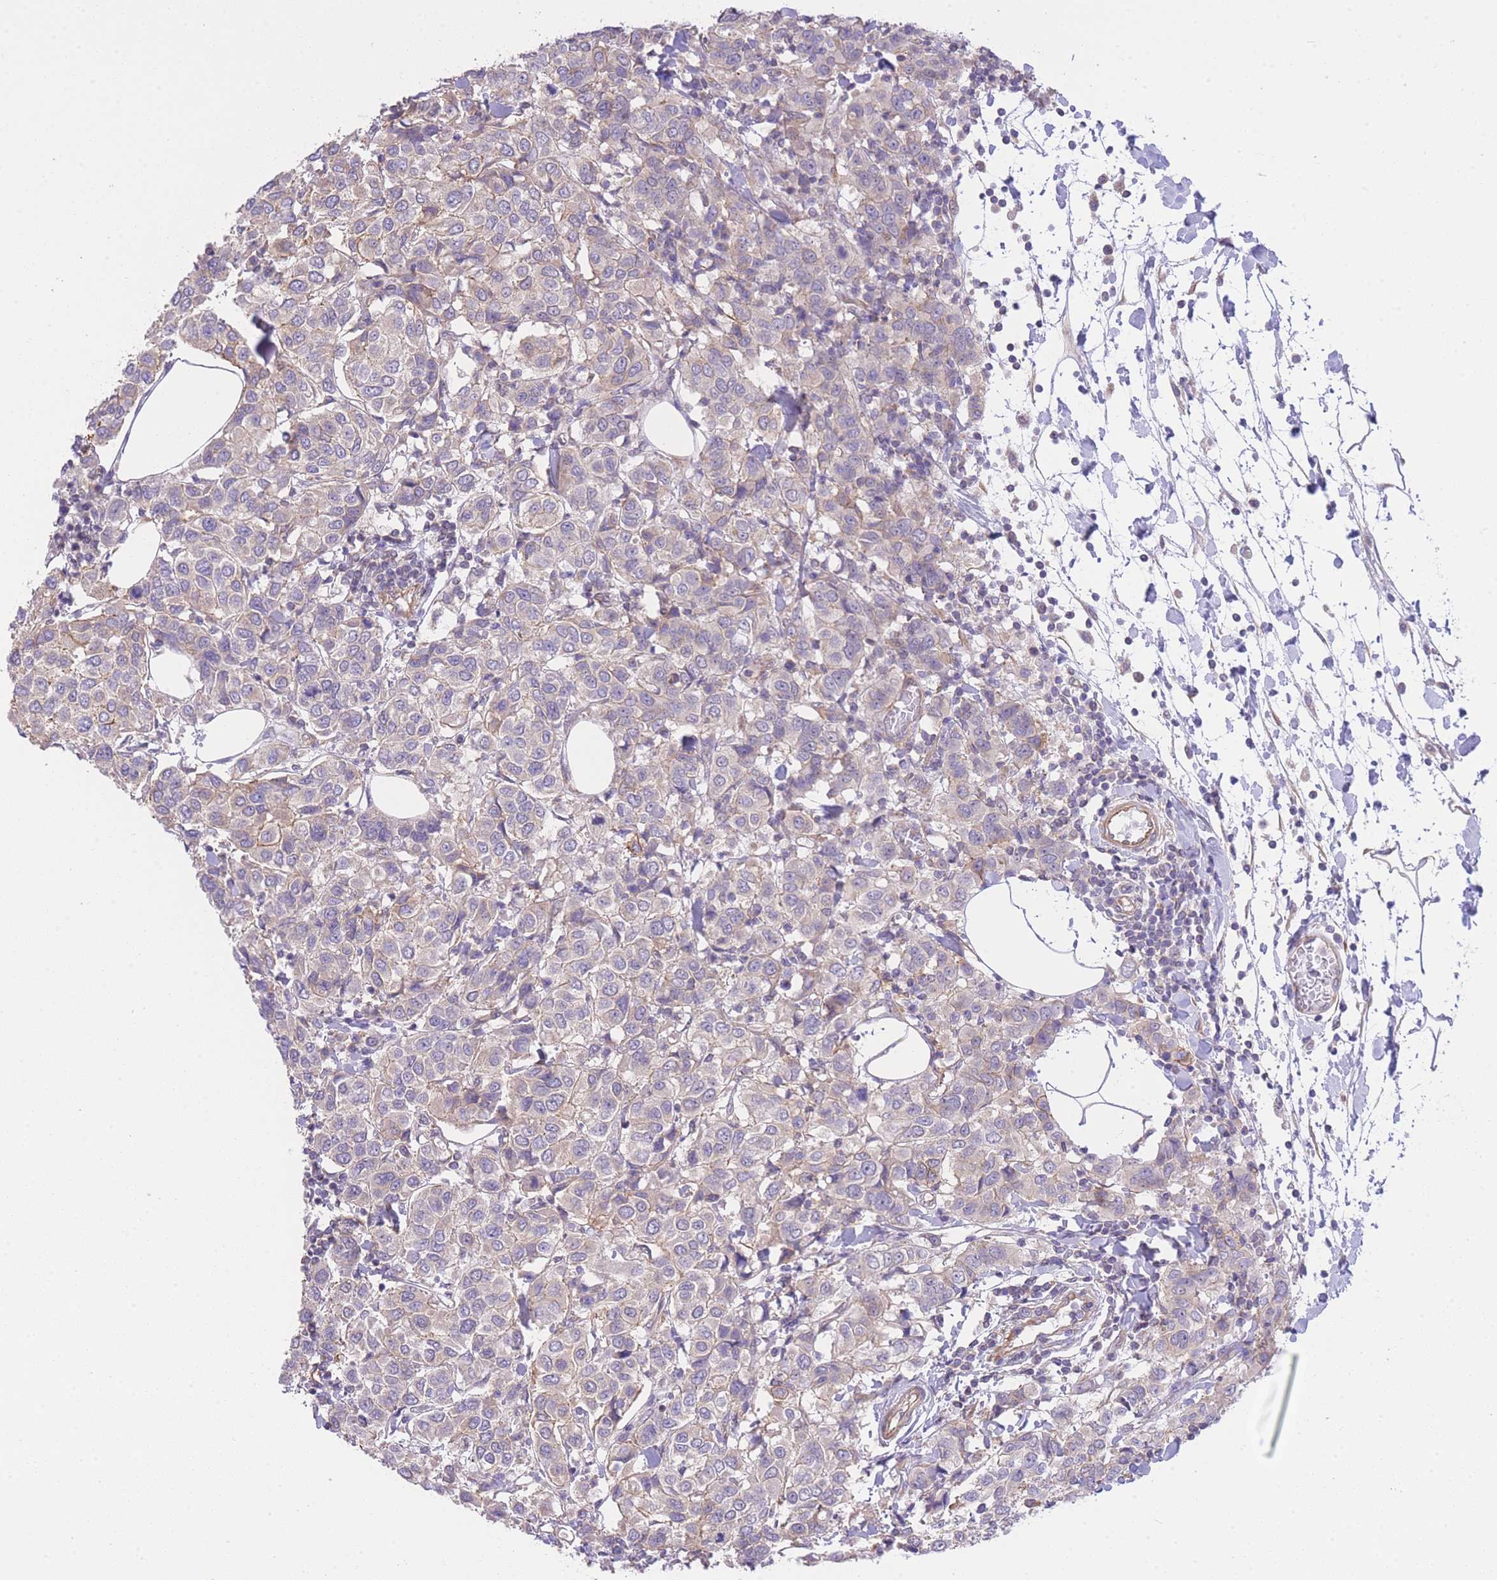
{"staining": {"intensity": "weak", "quantity": "<25%", "location": "cytoplasmic/membranous"}, "tissue": "breast cancer", "cell_type": "Tumor cells", "image_type": "cancer", "snomed": [{"axis": "morphology", "description": "Duct carcinoma"}, {"axis": "topography", "description": "Breast"}], "caption": "Histopathology image shows no protein expression in tumor cells of breast cancer tissue.", "gene": "CTBP1", "patient": {"sex": "female", "age": 55}}